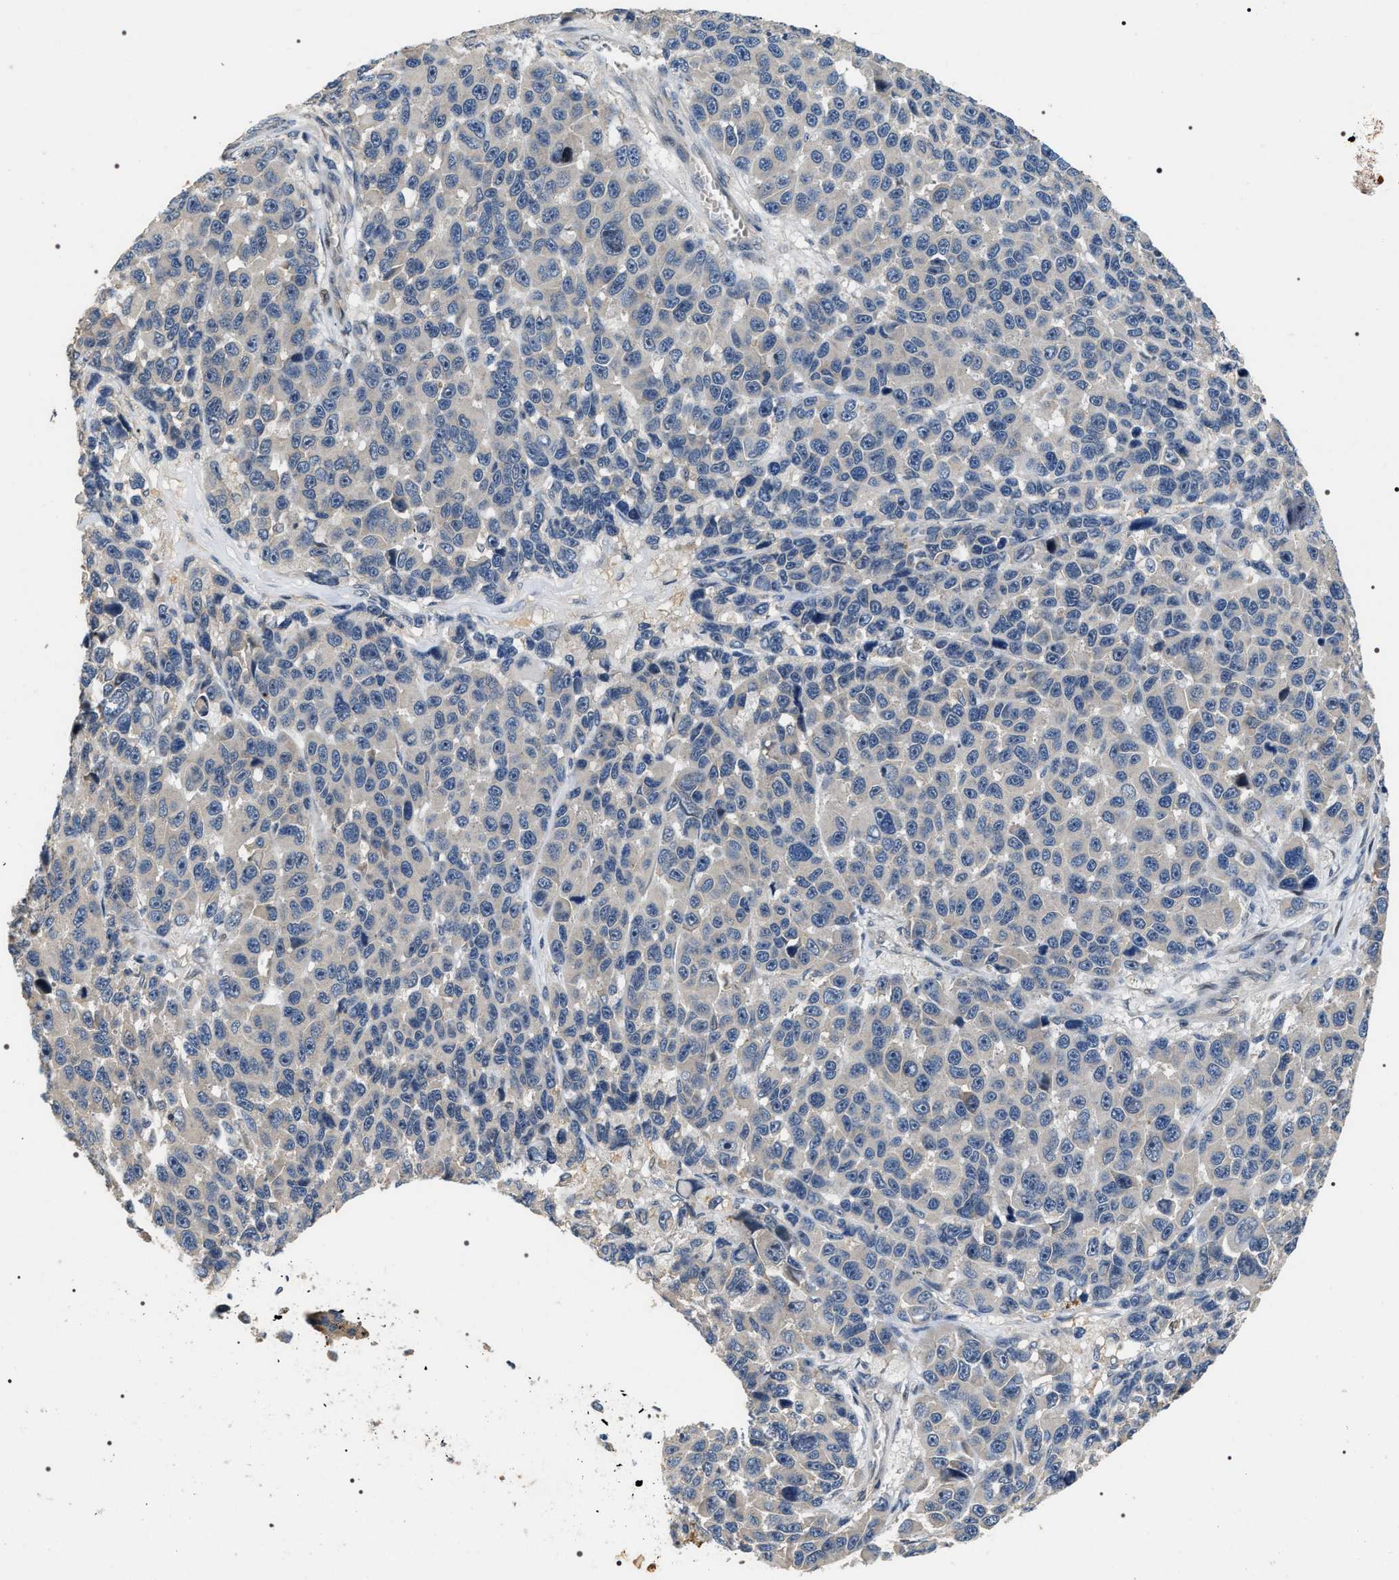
{"staining": {"intensity": "negative", "quantity": "none", "location": "none"}, "tissue": "melanoma", "cell_type": "Tumor cells", "image_type": "cancer", "snomed": [{"axis": "morphology", "description": "Malignant melanoma, NOS"}, {"axis": "topography", "description": "Skin"}], "caption": "Tumor cells show no significant staining in melanoma. (DAB (3,3'-diaminobenzidine) immunohistochemistry (IHC) visualized using brightfield microscopy, high magnification).", "gene": "IFT81", "patient": {"sex": "male", "age": 53}}